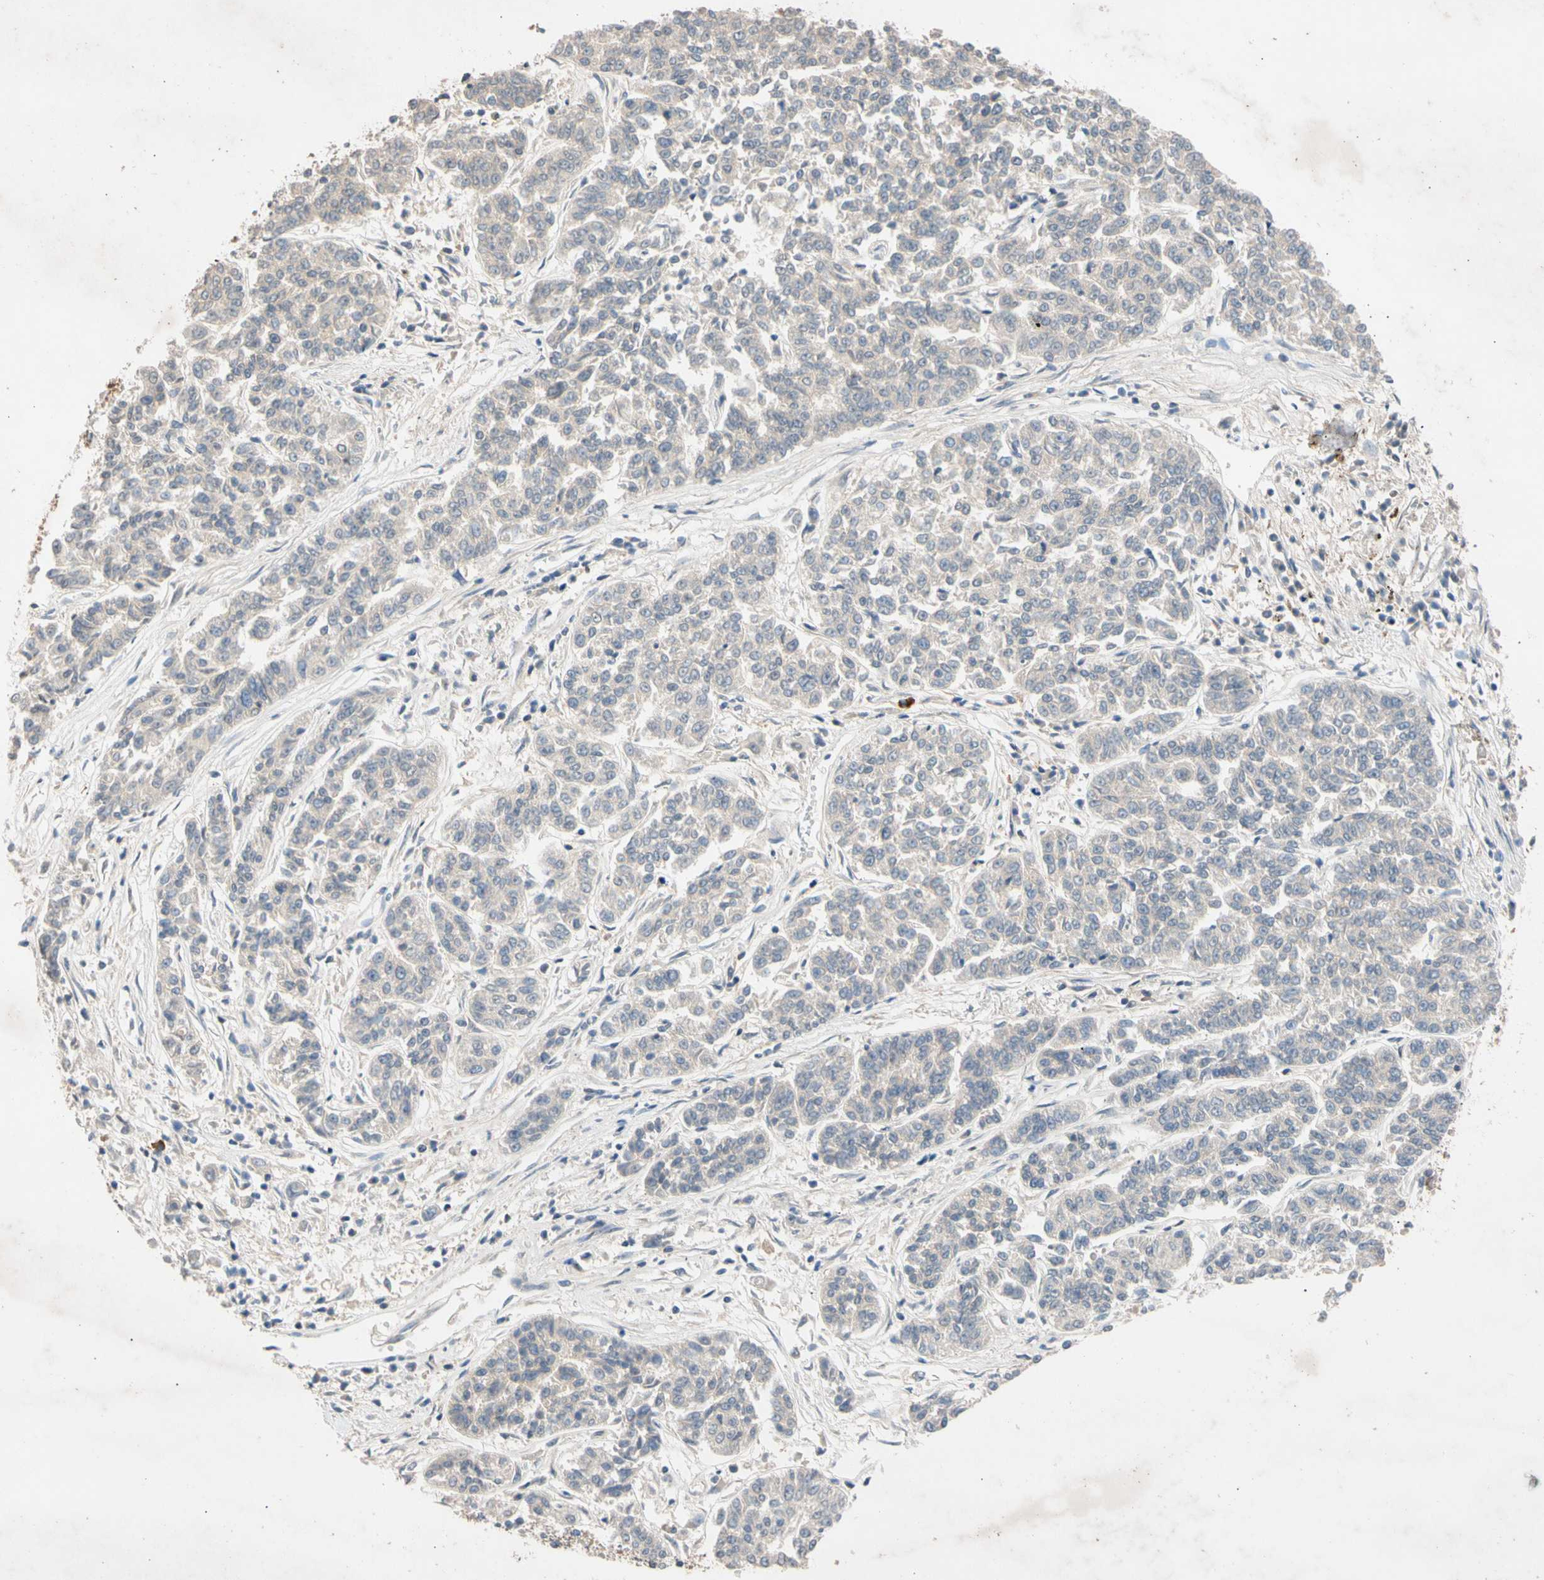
{"staining": {"intensity": "negative", "quantity": "none", "location": "none"}, "tissue": "lung cancer", "cell_type": "Tumor cells", "image_type": "cancer", "snomed": [{"axis": "morphology", "description": "Adenocarcinoma, NOS"}, {"axis": "topography", "description": "Lung"}], "caption": "High power microscopy image of an immunohistochemistry histopathology image of lung adenocarcinoma, revealing no significant staining in tumor cells.", "gene": "CNST", "patient": {"sex": "male", "age": 84}}